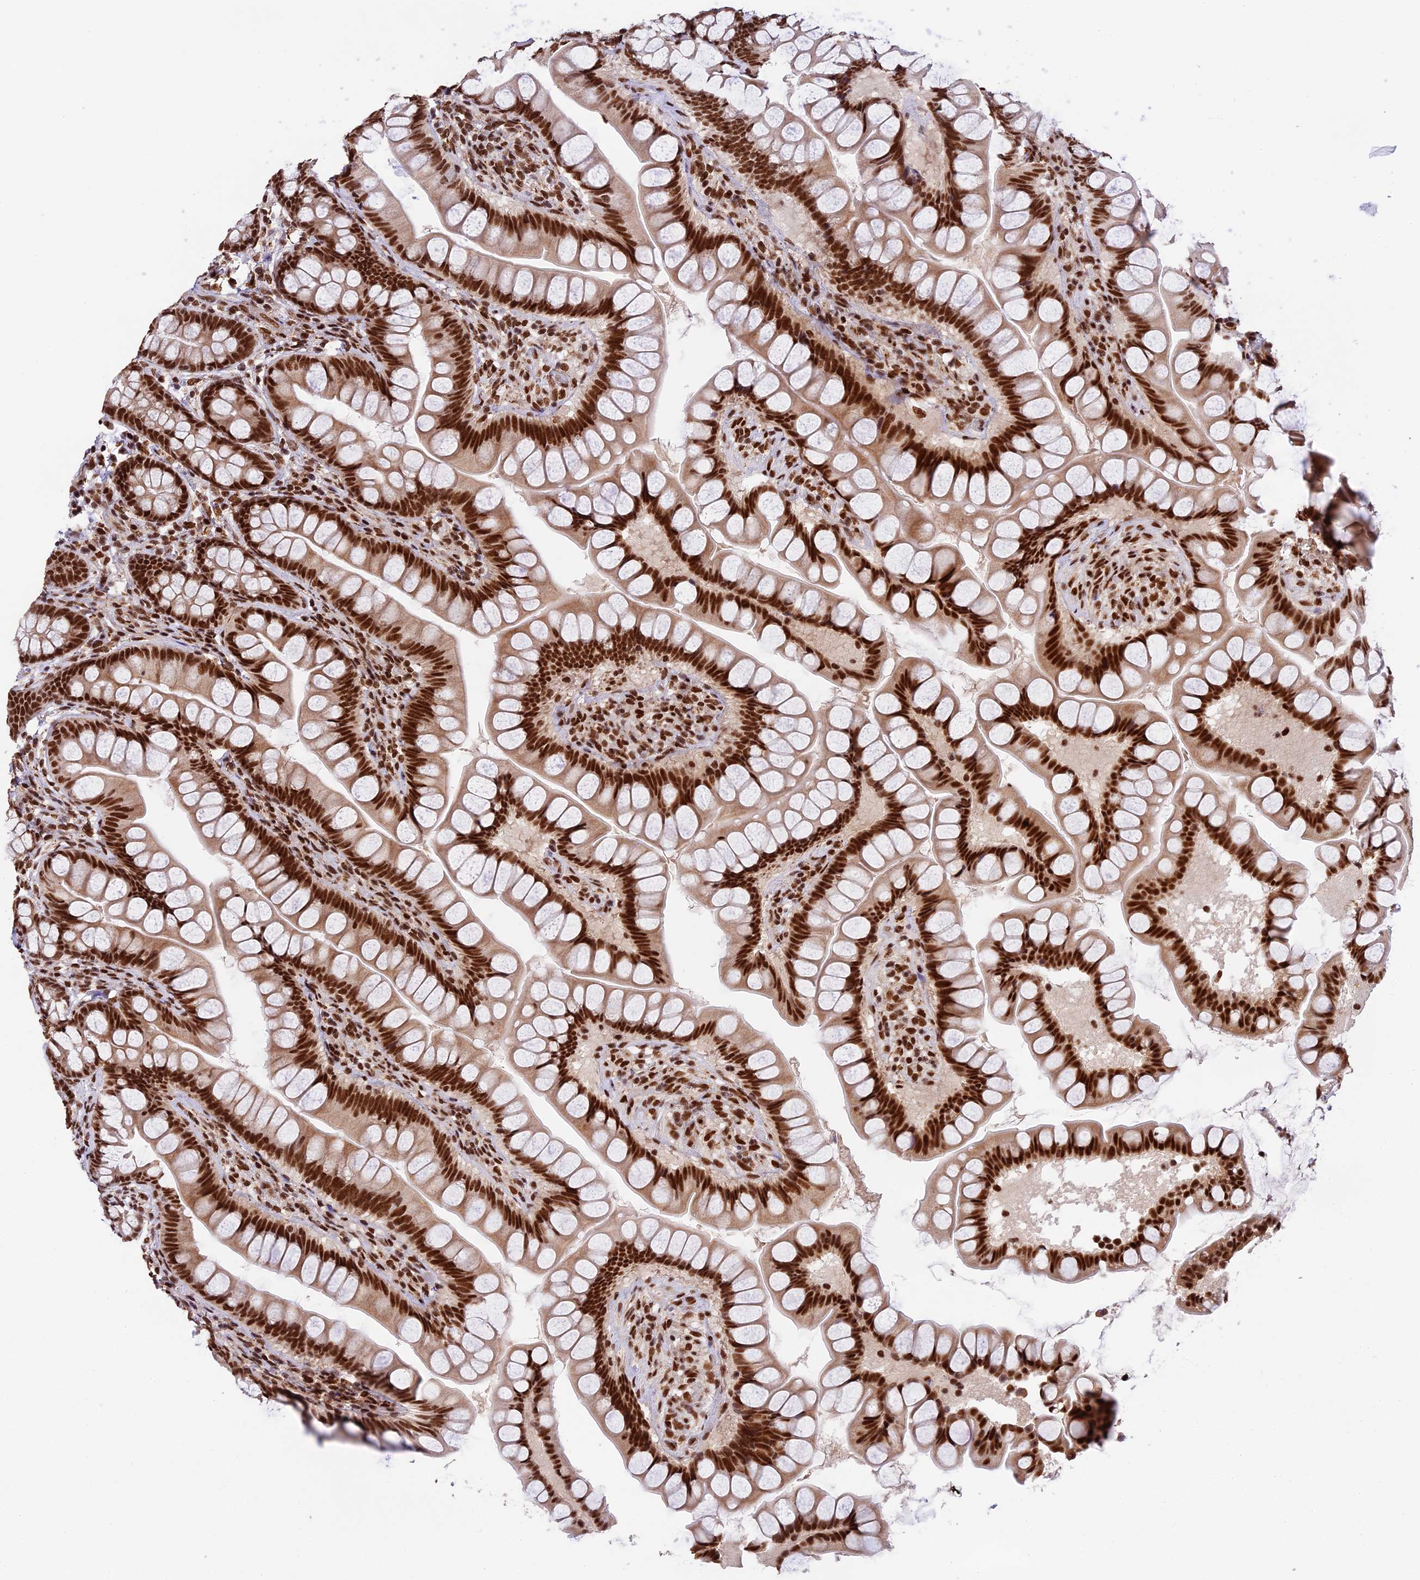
{"staining": {"intensity": "strong", "quantity": ">75%", "location": "nuclear"}, "tissue": "small intestine", "cell_type": "Glandular cells", "image_type": "normal", "snomed": [{"axis": "morphology", "description": "Normal tissue, NOS"}, {"axis": "topography", "description": "Small intestine"}], "caption": "The histopathology image reveals staining of unremarkable small intestine, revealing strong nuclear protein staining (brown color) within glandular cells. (DAB (3,3'-diaminobenzidine) IHC, brown staining for protein, blue staining for nuclei).", "gene": "RAMACL", "patient": {"sex": "male", "age": 70}}